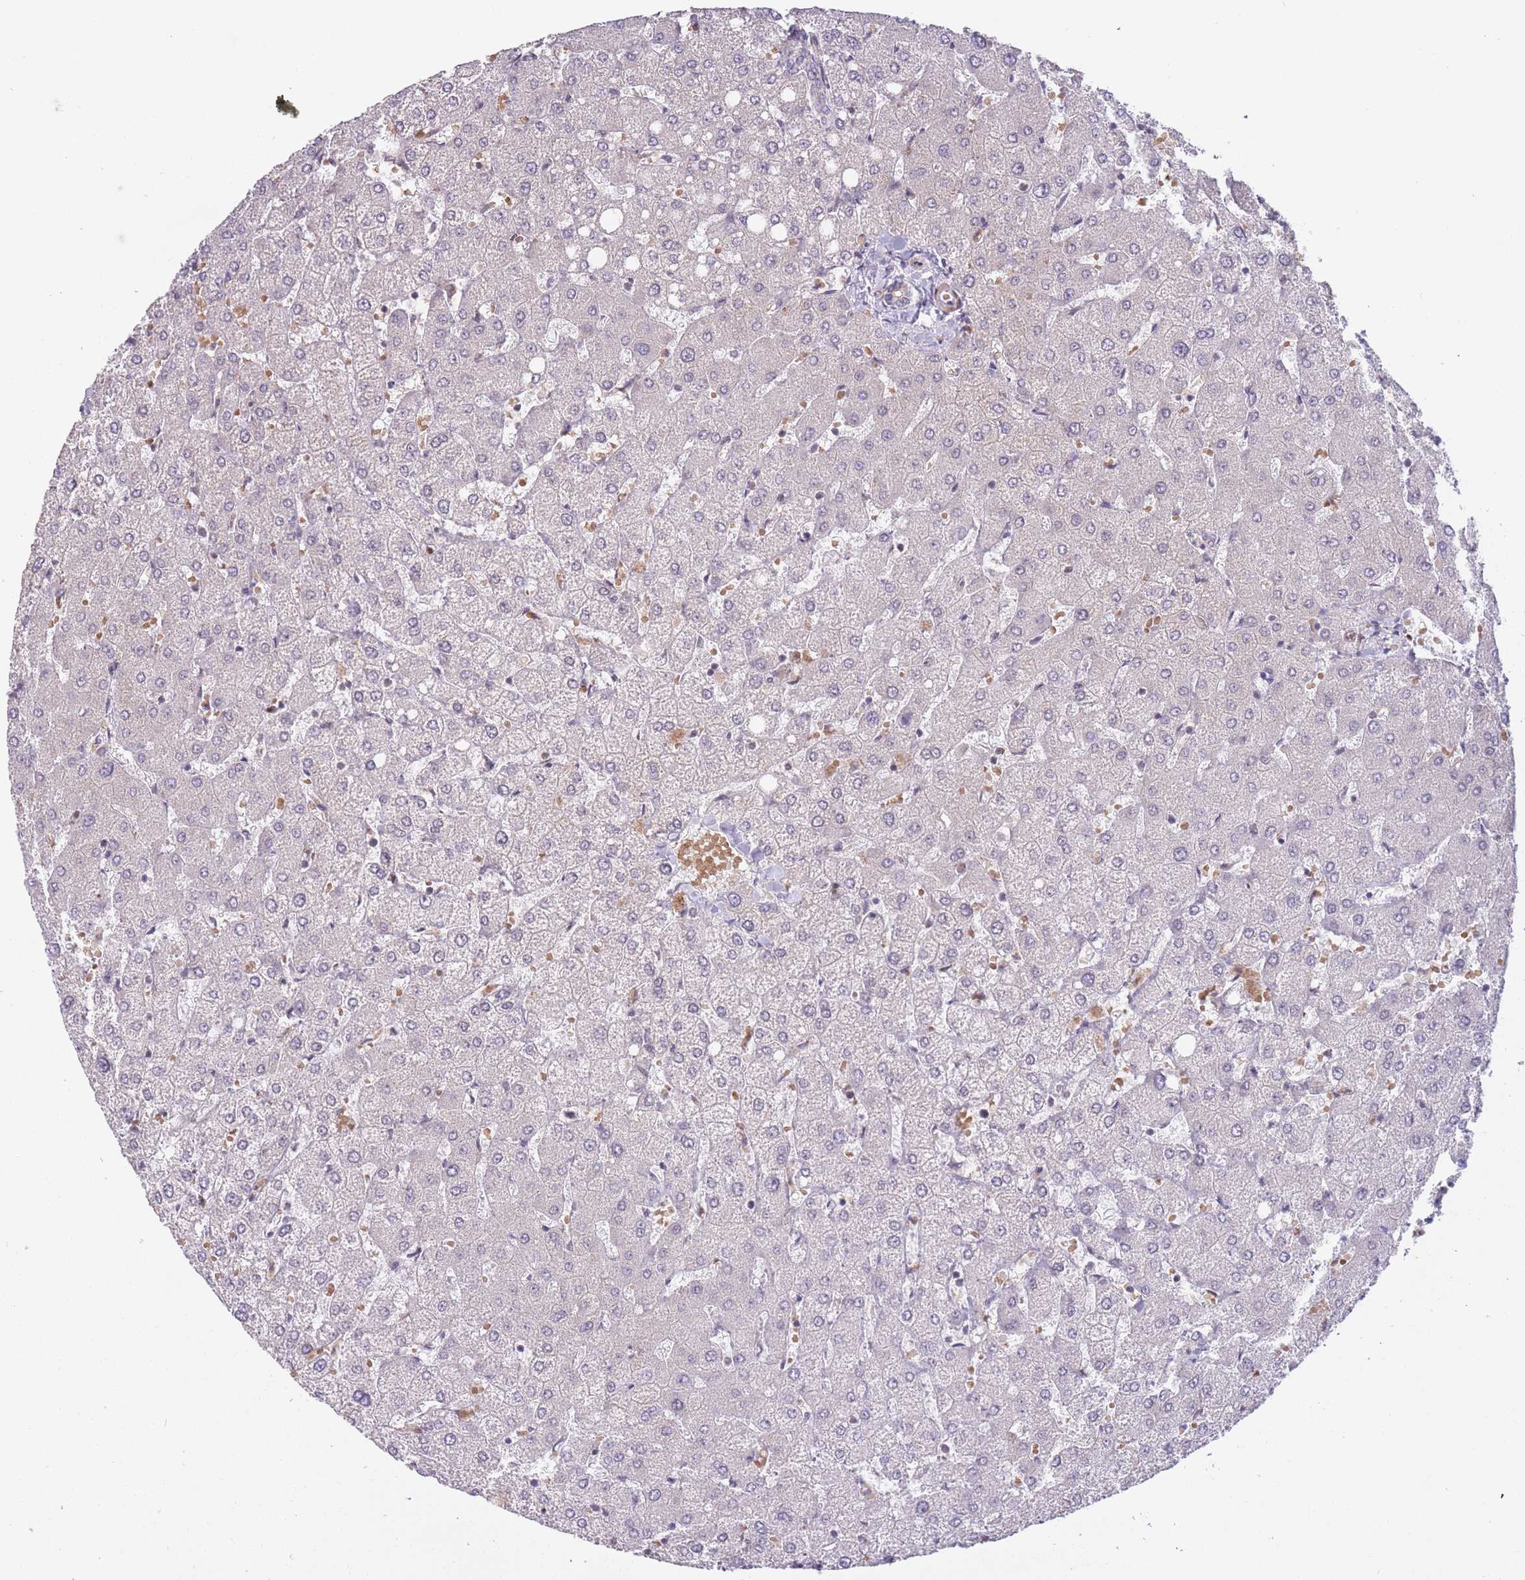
{"staining": {"intensity": "negative", "quantity": "none", "location": "none"}, "tissue": "liver", "cell_type": "Cholangiocytes", "image_type": "normal", "snomed": [{"axis": "morphology", "description": "Normal tissue, NOS"}, {"axis": "topography", "description": "Liver"}], "caption": "Immunohistochemistry (IHC) micrograph of normal liver stained for a protein (brown), which reveals no staining in cholangiocytes.", "gene": "FUT3", "patient": {"sex": "female", "age": 54}}